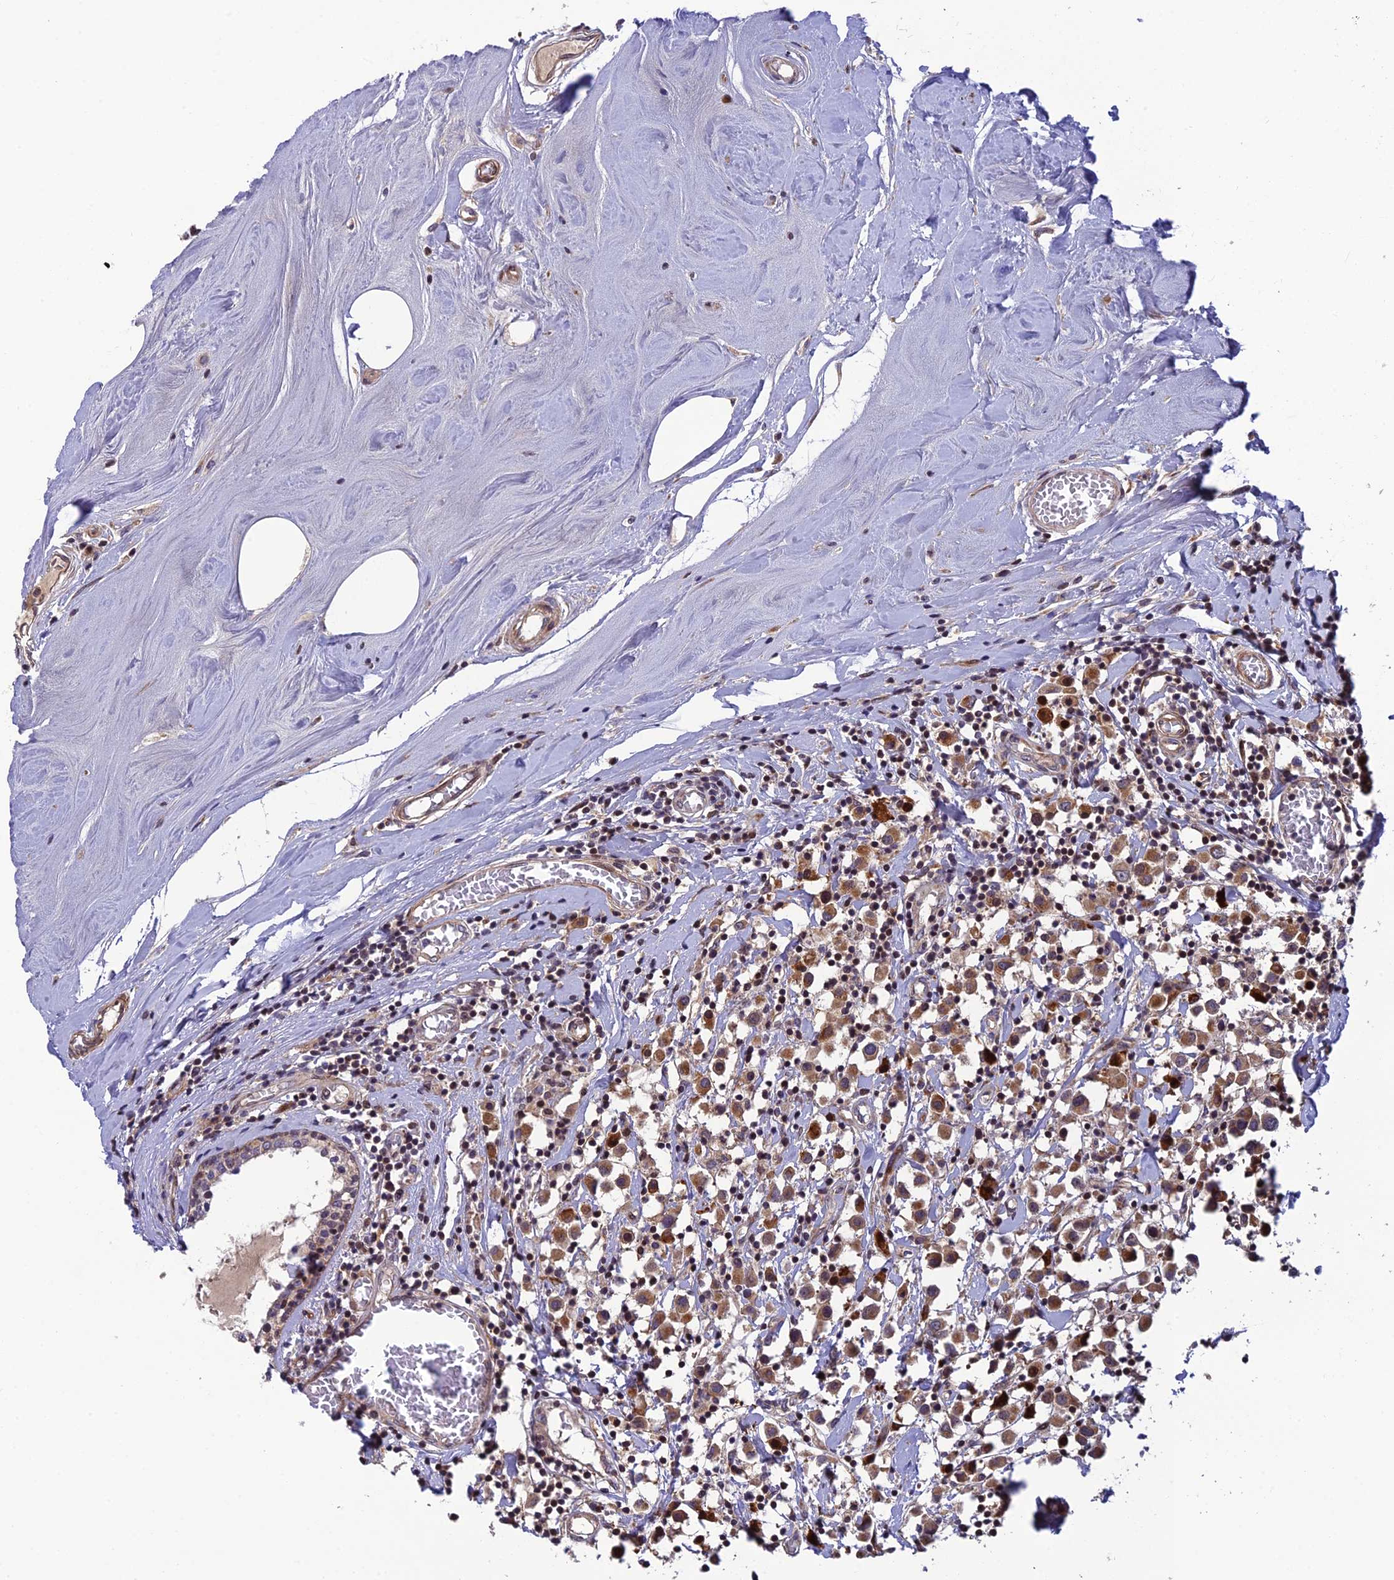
{"staining": {"intensity": "moderate", "quantity": ">75%", "location": "cytoplasmic/membranous"}, "tissue": "breast cancer", "cell_type": "Tumor cells", "image_type": "cancer", "snomed": [{"axis": "morphology", "description": "Duct carcinoma"}, {"axis": "topography", "description": "Breast"}], "caption": "Moderate cytoplasmic/membranous protein positivity is identified in approximately >75% of tumor cells in breast invasive ductal carcinoma.", "gene": "SMIM7", "patient": {"sex": "female", "age": 61}}